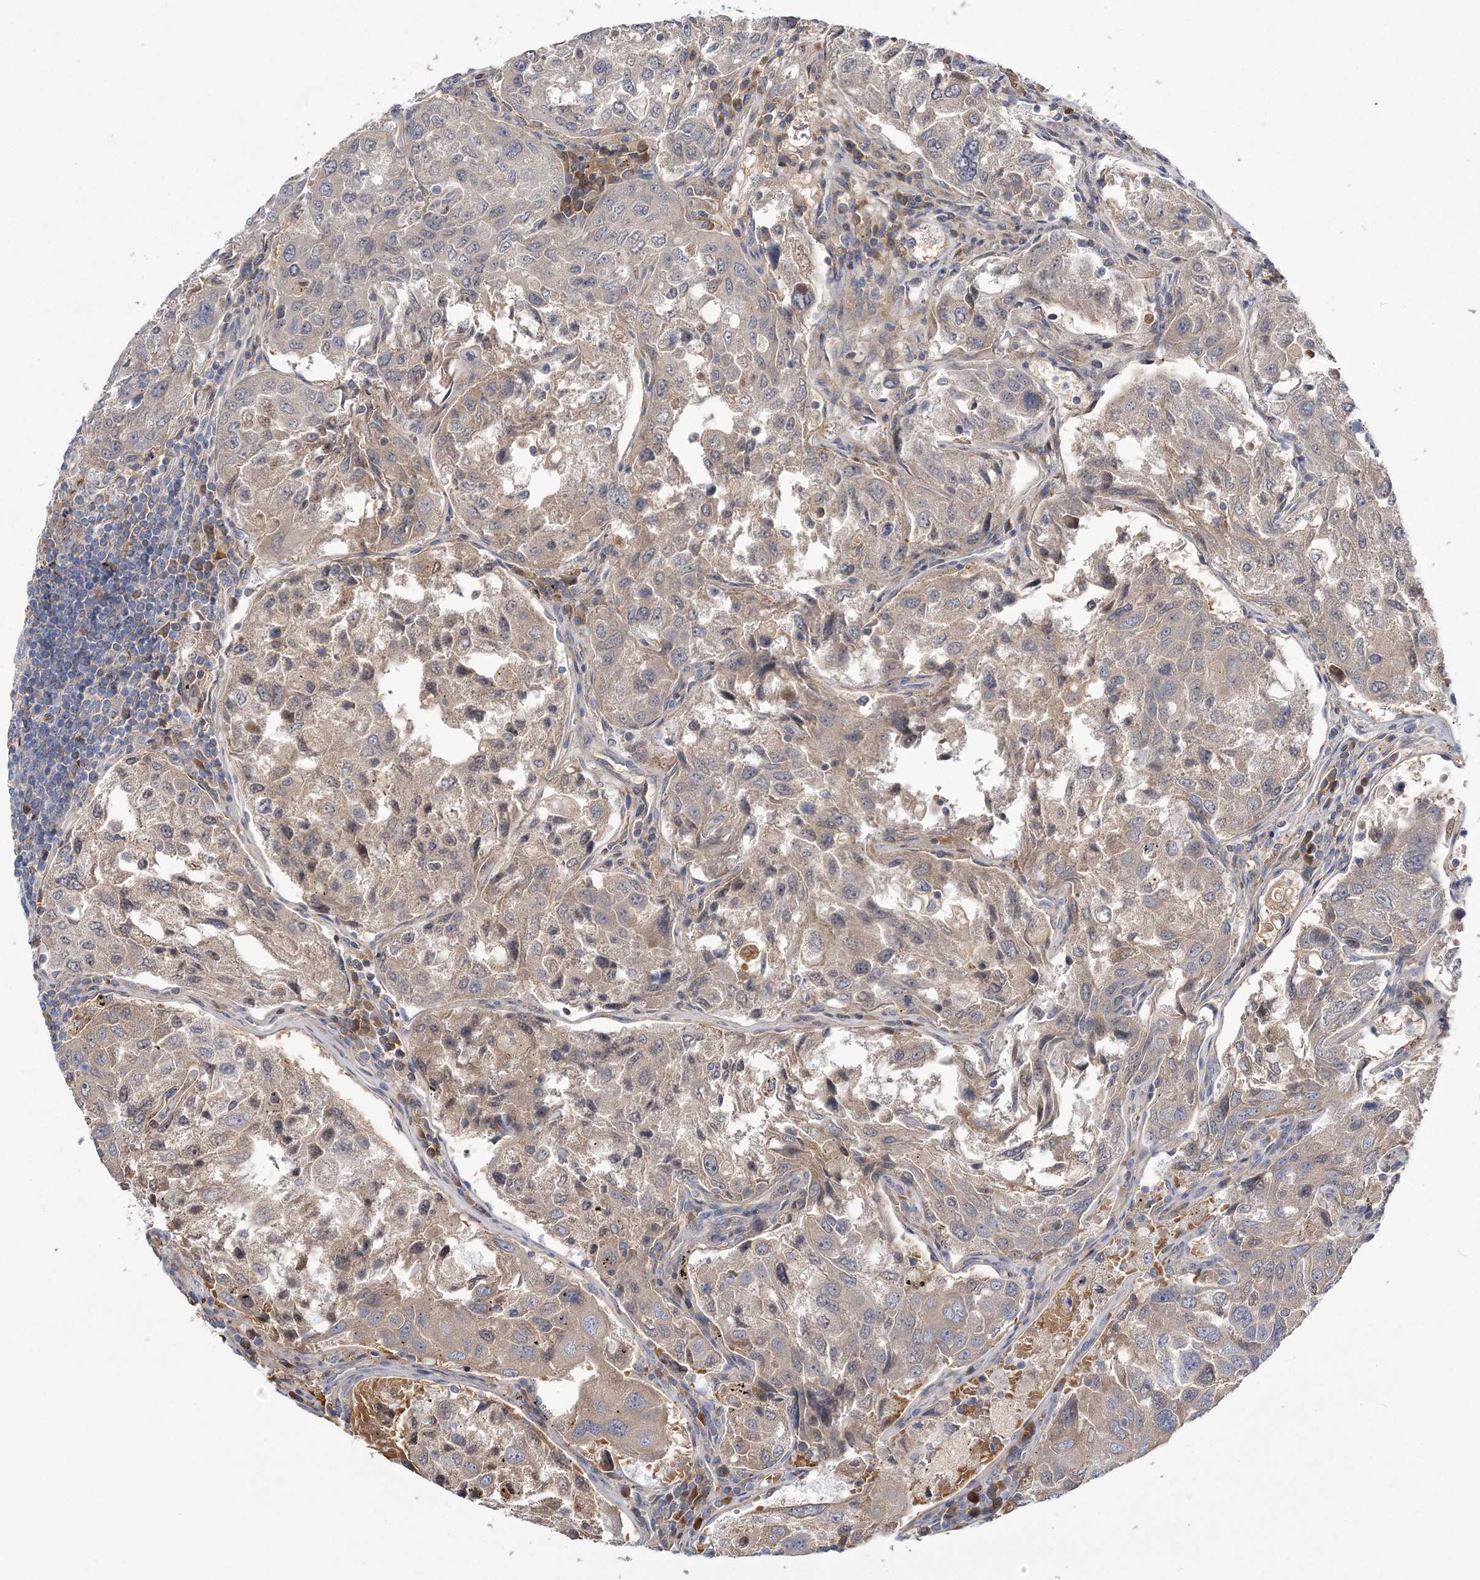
{"staining": {"intensity": "weak", "quantity": "<25%", "location": "cytoplasmic/membranous"}, "tissue": "urothelial cancer", "cell_type": "Tumor cells", "image_type": "cancer", "snomed": [{"axis": "morphology", "description": "Urothelial carcinoma, High grade"}, {"axis": "topography", "description": "Lymph node"}, {"axis": "topography", "description": "Urinary bladder"}], "caption": "Immunohistochemistry histopathology image of human high-grade urothelial carcinoma stained for a protein (brown), which demonstrates no positivity in tumor cells. Brightfield microscopy of IHC stained with DAB (brown) and hematoxylin (blue), captured at high magnification.", "gene": "ATP11B", "patient": {"sex": "male", "age": 51}}